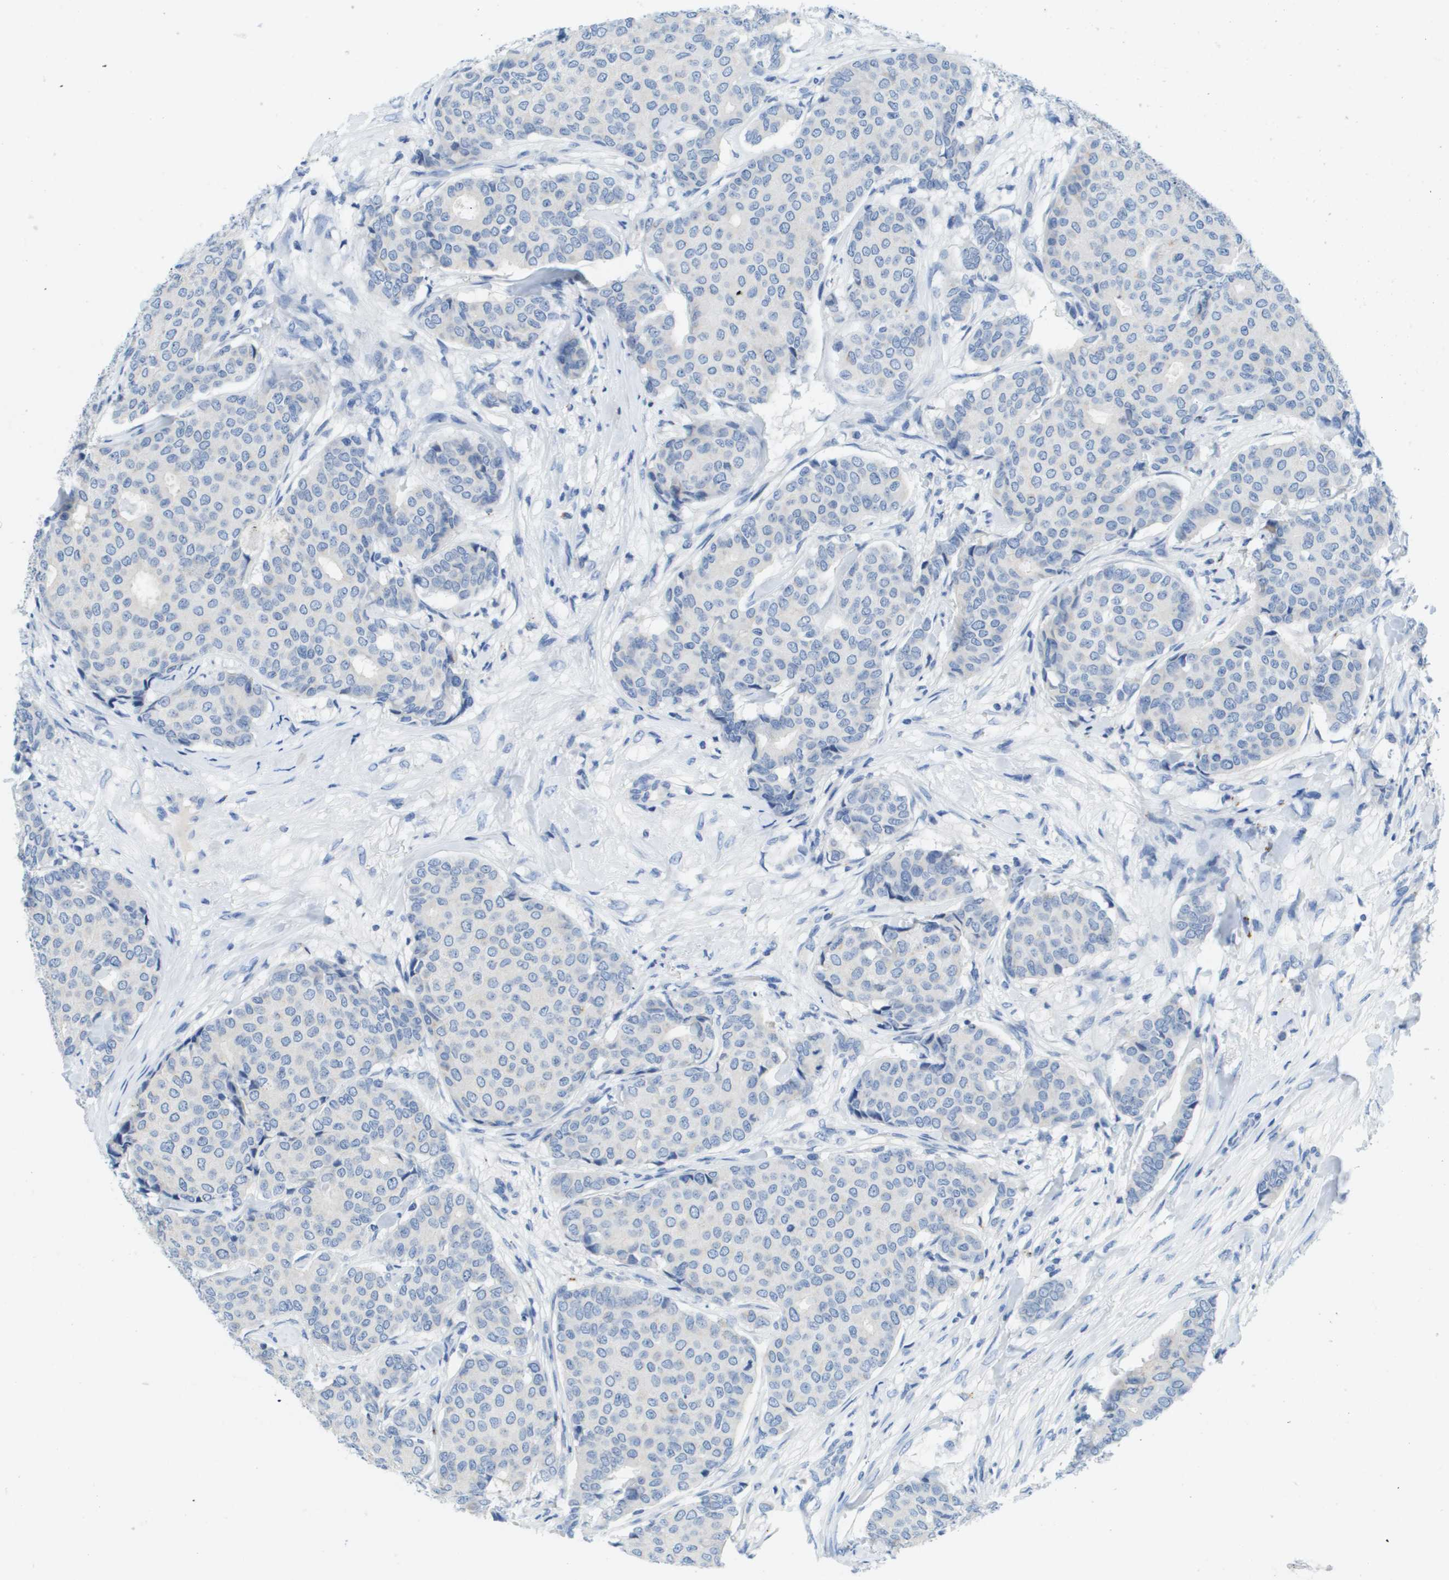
{"staining": {"intensity": "negative", "quantity": "none", "location": "none"}, "tissue": "breast cancer", "cell_type": "Tumor cells", "image_type": "cancer", "snomed": [{"axis": "morphology", "description": "Duct carcinoma"}, {"axis": "topography", "description": "Breast"}], "caption": "High power microscopy micrograph of an IHC micrograph of breast cancer, revealing no significant staining in tumor cells.", "gene": "MS4A1", "patient": {"sex": "female", "age": 75}}